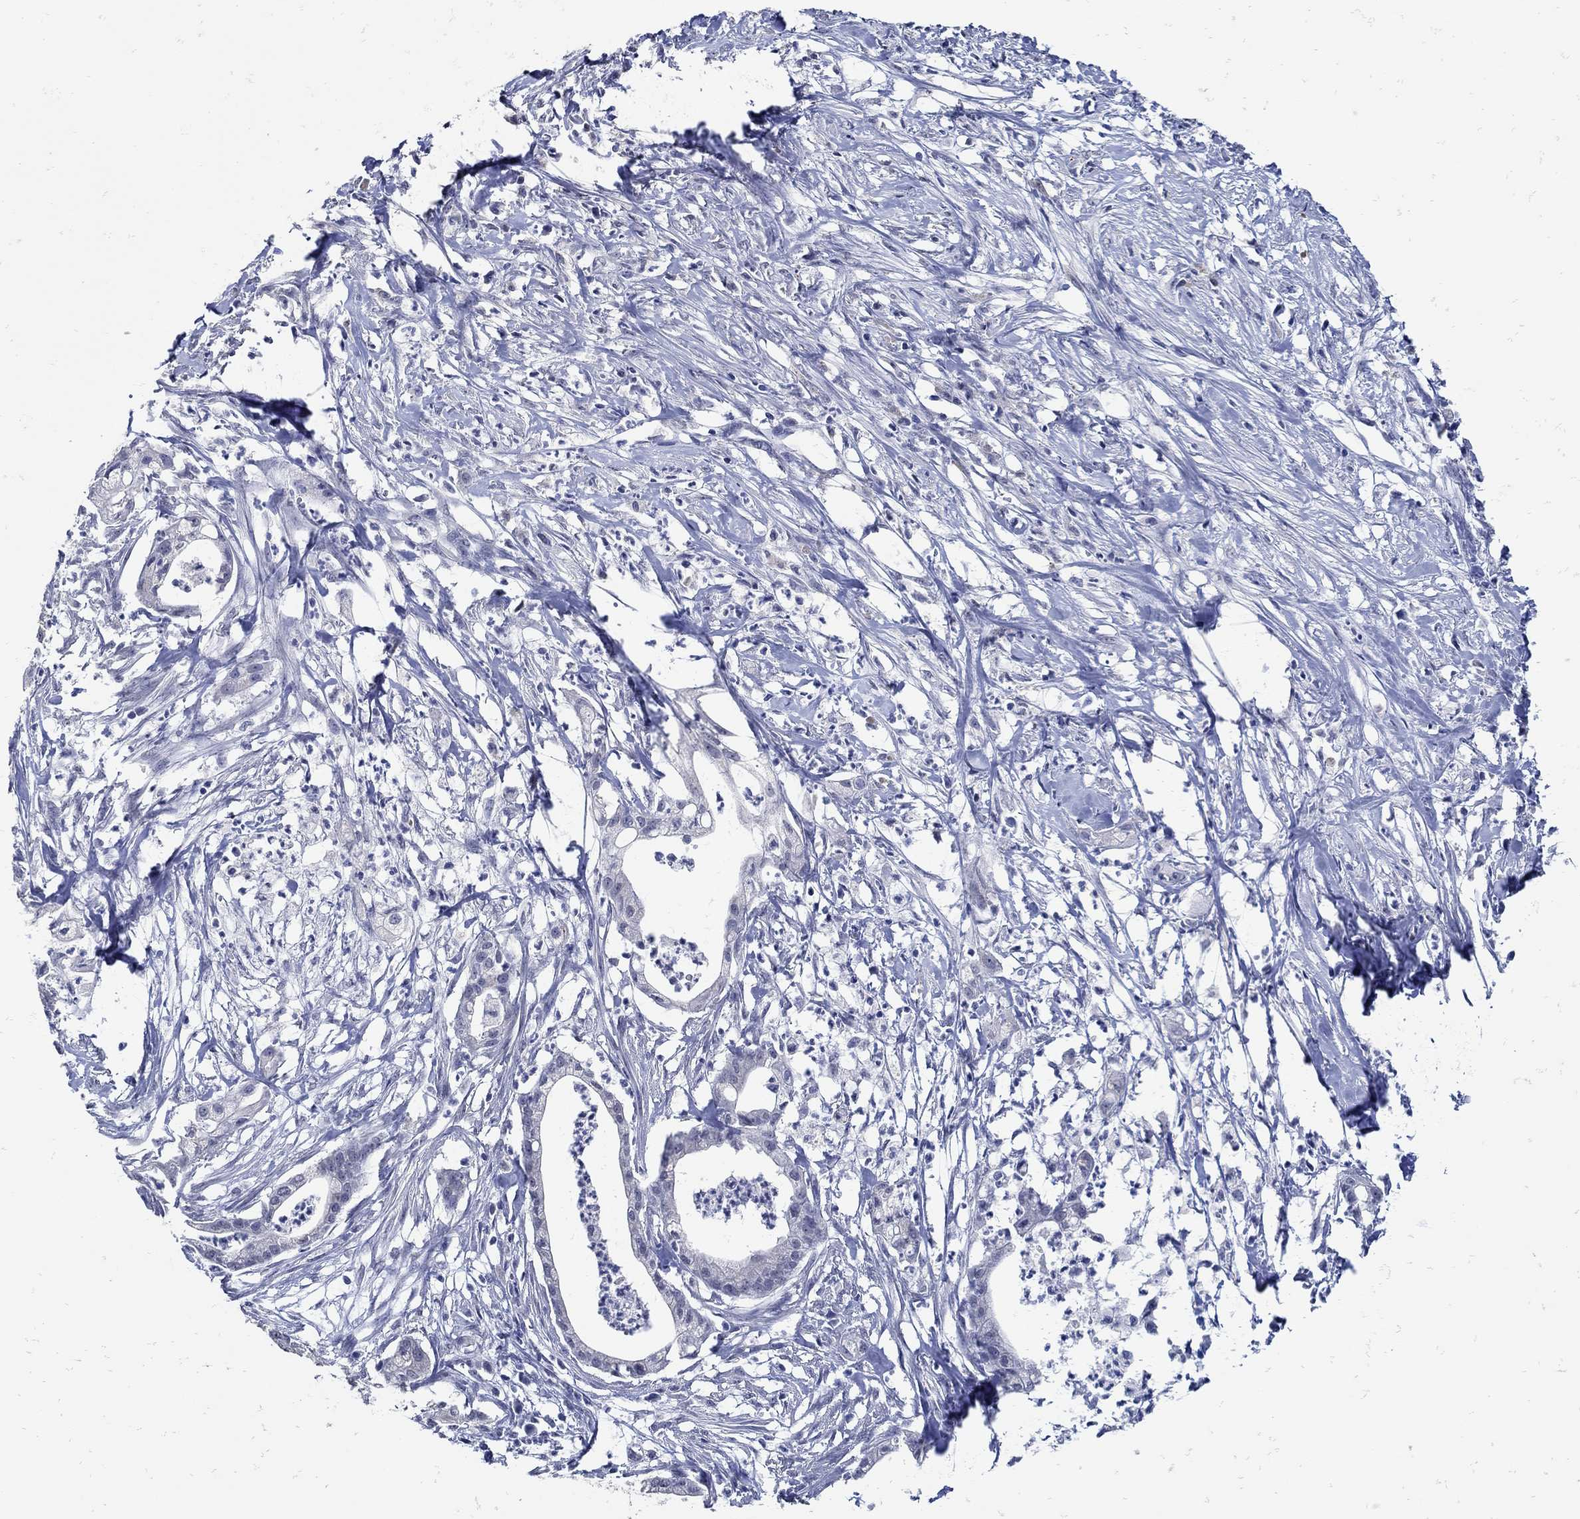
{"staining": {"intensity": "negative", "quantity": "none", "location": "none"}, "tissue": "pancreatic cancer", "cell_type": "Tumor cells", "image_type": "cancer", "snomed": [{"axis": "morphology", "description": "Normal tissue, NOS"}, {"axis": "morphology", "description": "Adenocarcinoma, NOS"}, {"axis": "topography", "description": "Pancreas"}], "caption": "This is an immunohistochemistry (IHC) histopathology image of human pancreatic cancer. There is no staining in tumor cells.", "gene": "KCNN3", "patient": {"sex": "female", "age": 58}}